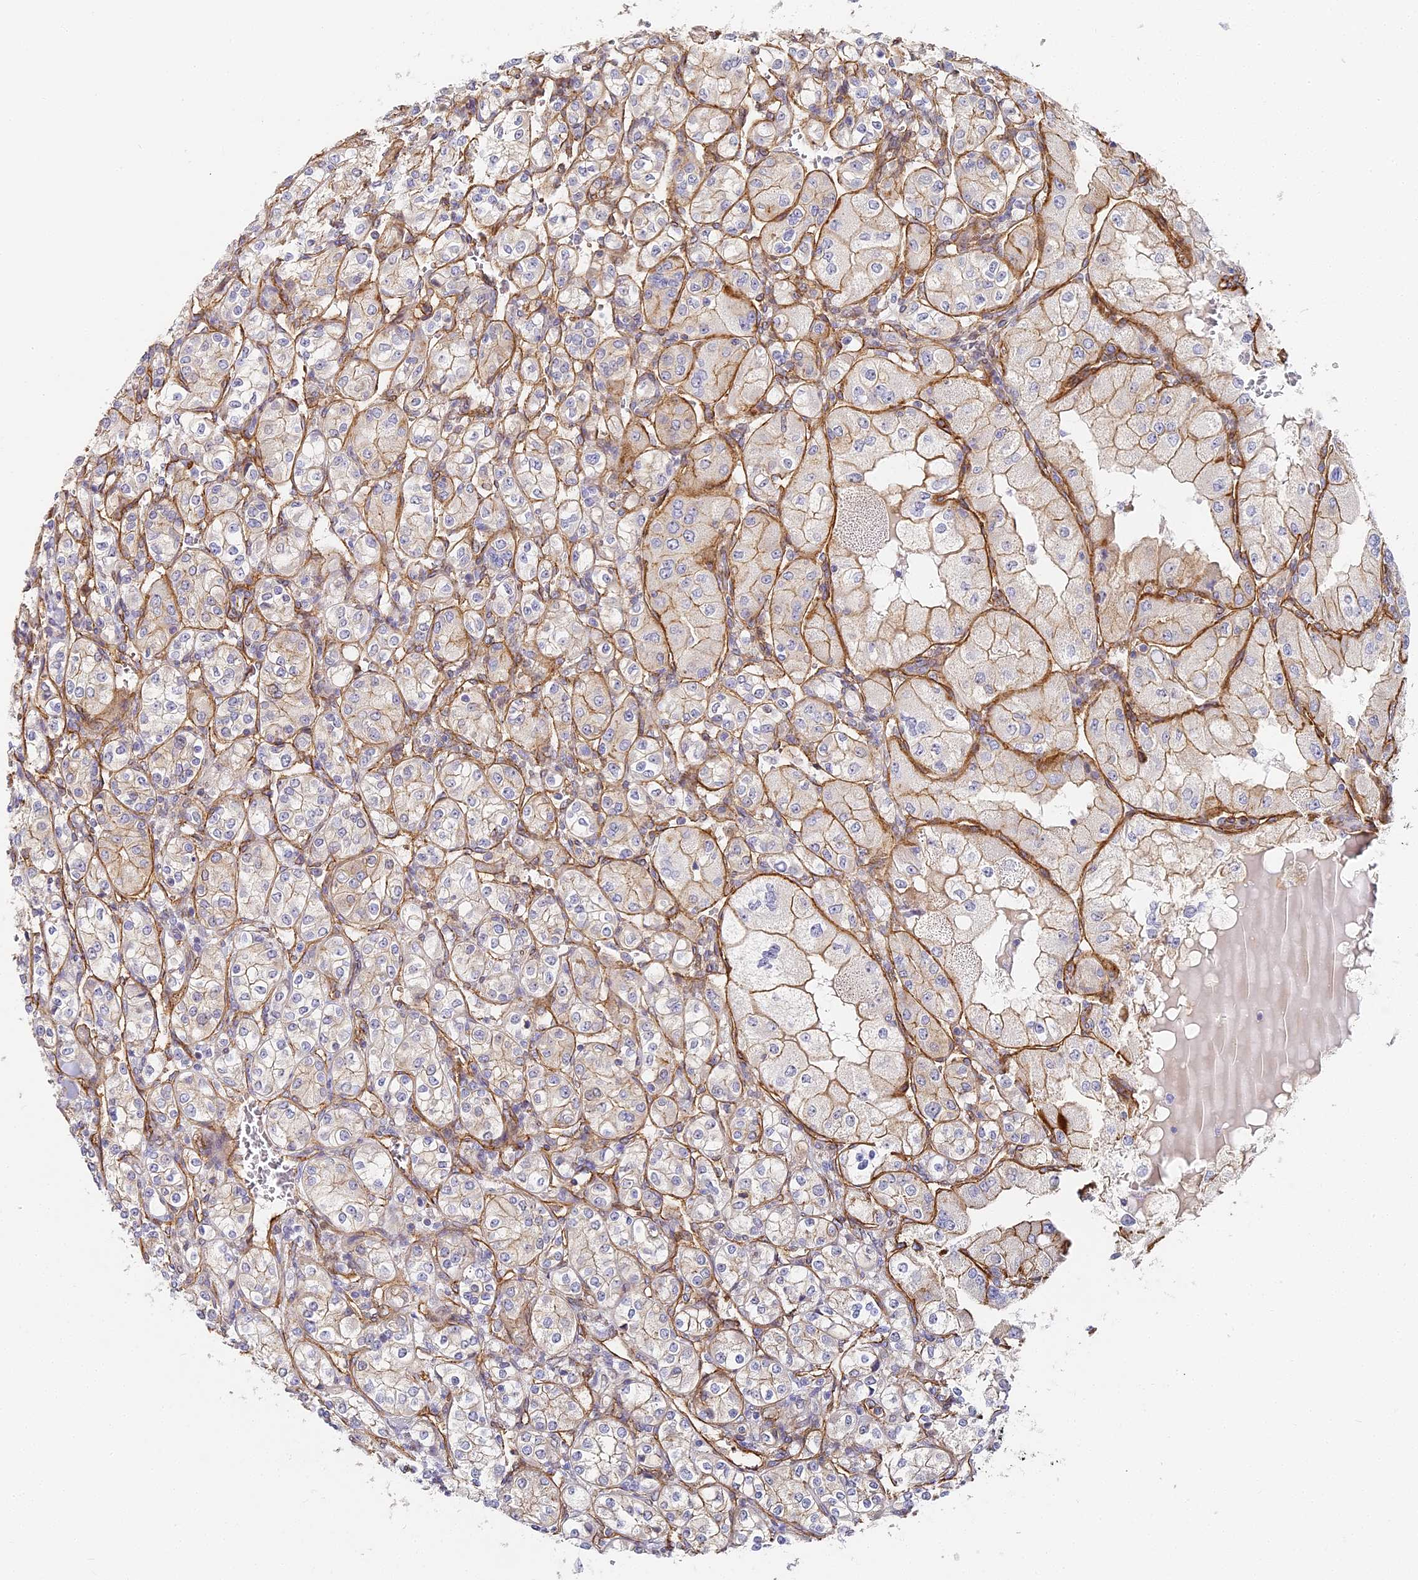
{"staining": {"intensity": "negative", "quantity": "none", "location": "none"}, "tissue": "renal cancer", "cell_type": "Tumor cells", "image_type": "cancer", "snomed": [{"axis": "morphology", "description": "Adenocarcinoma, NOS"}, {"axis": "topography", "description": "Kidney"}], "caption": "High power microscopy histopathology image of an IHC histopathology image of adenocarcinoma (renal), revealing no significant positivity in tumor cells.", "gene": "CCDC30", "patient": {"sex": "male", "age": 77}}